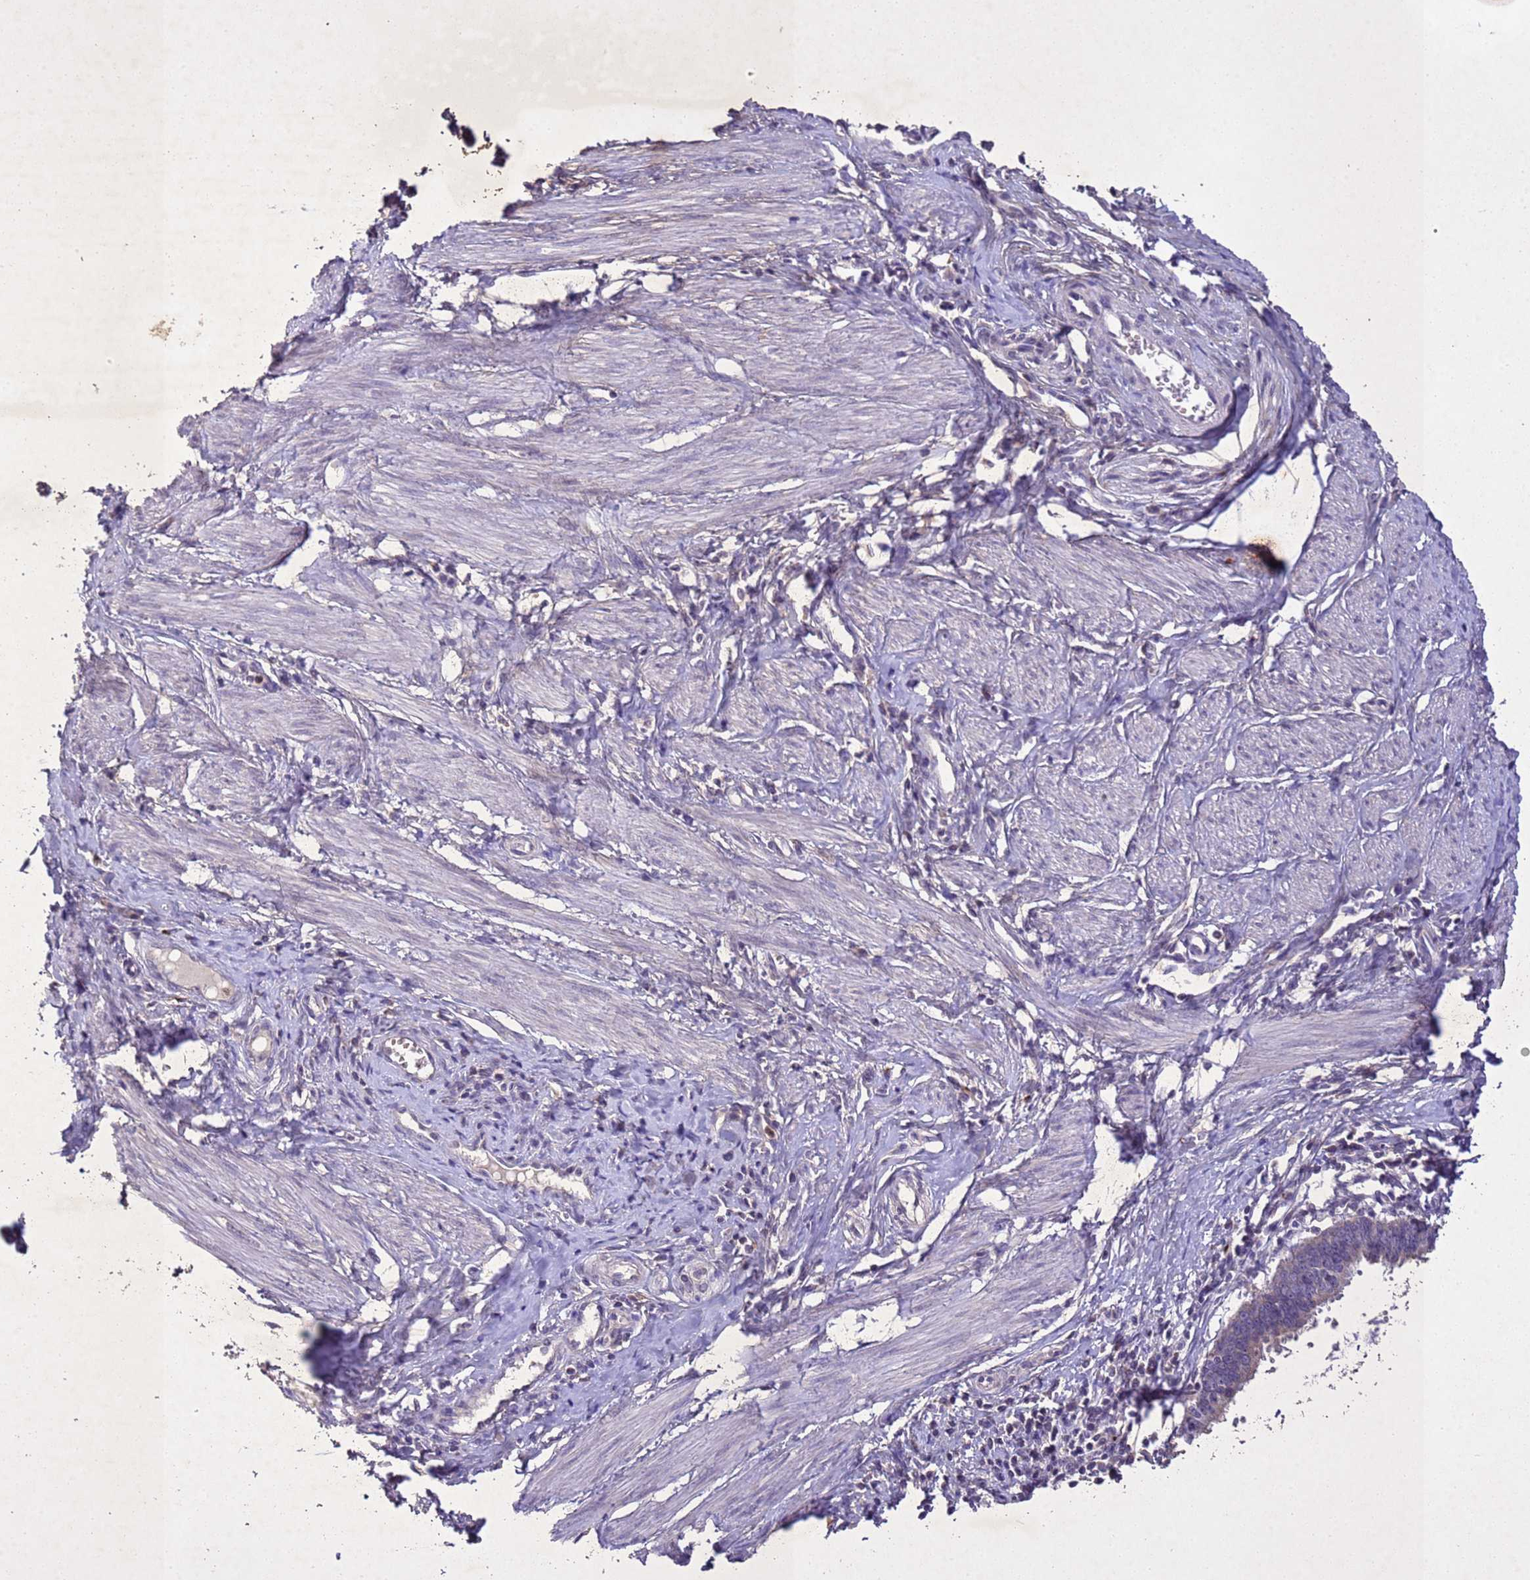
{"staining": {"intensity": "negative", "quantity": "none", "location": "none"}, "tissue": "cervical cancer", "cell_type": "Tumor cells", "image_type": "cancer", "snomed": [{"axis": "morphology", "description": "Adenocarcinoma, NOS"}, {"axis": "topography", "description": "Cervix"}], "caption": "An image of cervical cancer (adenocarcinoma) stained for a protein exhibits no brown staining in tumor cells.", "gene": "NLRP11", "patient": {"sex": "female", "age": 36}}